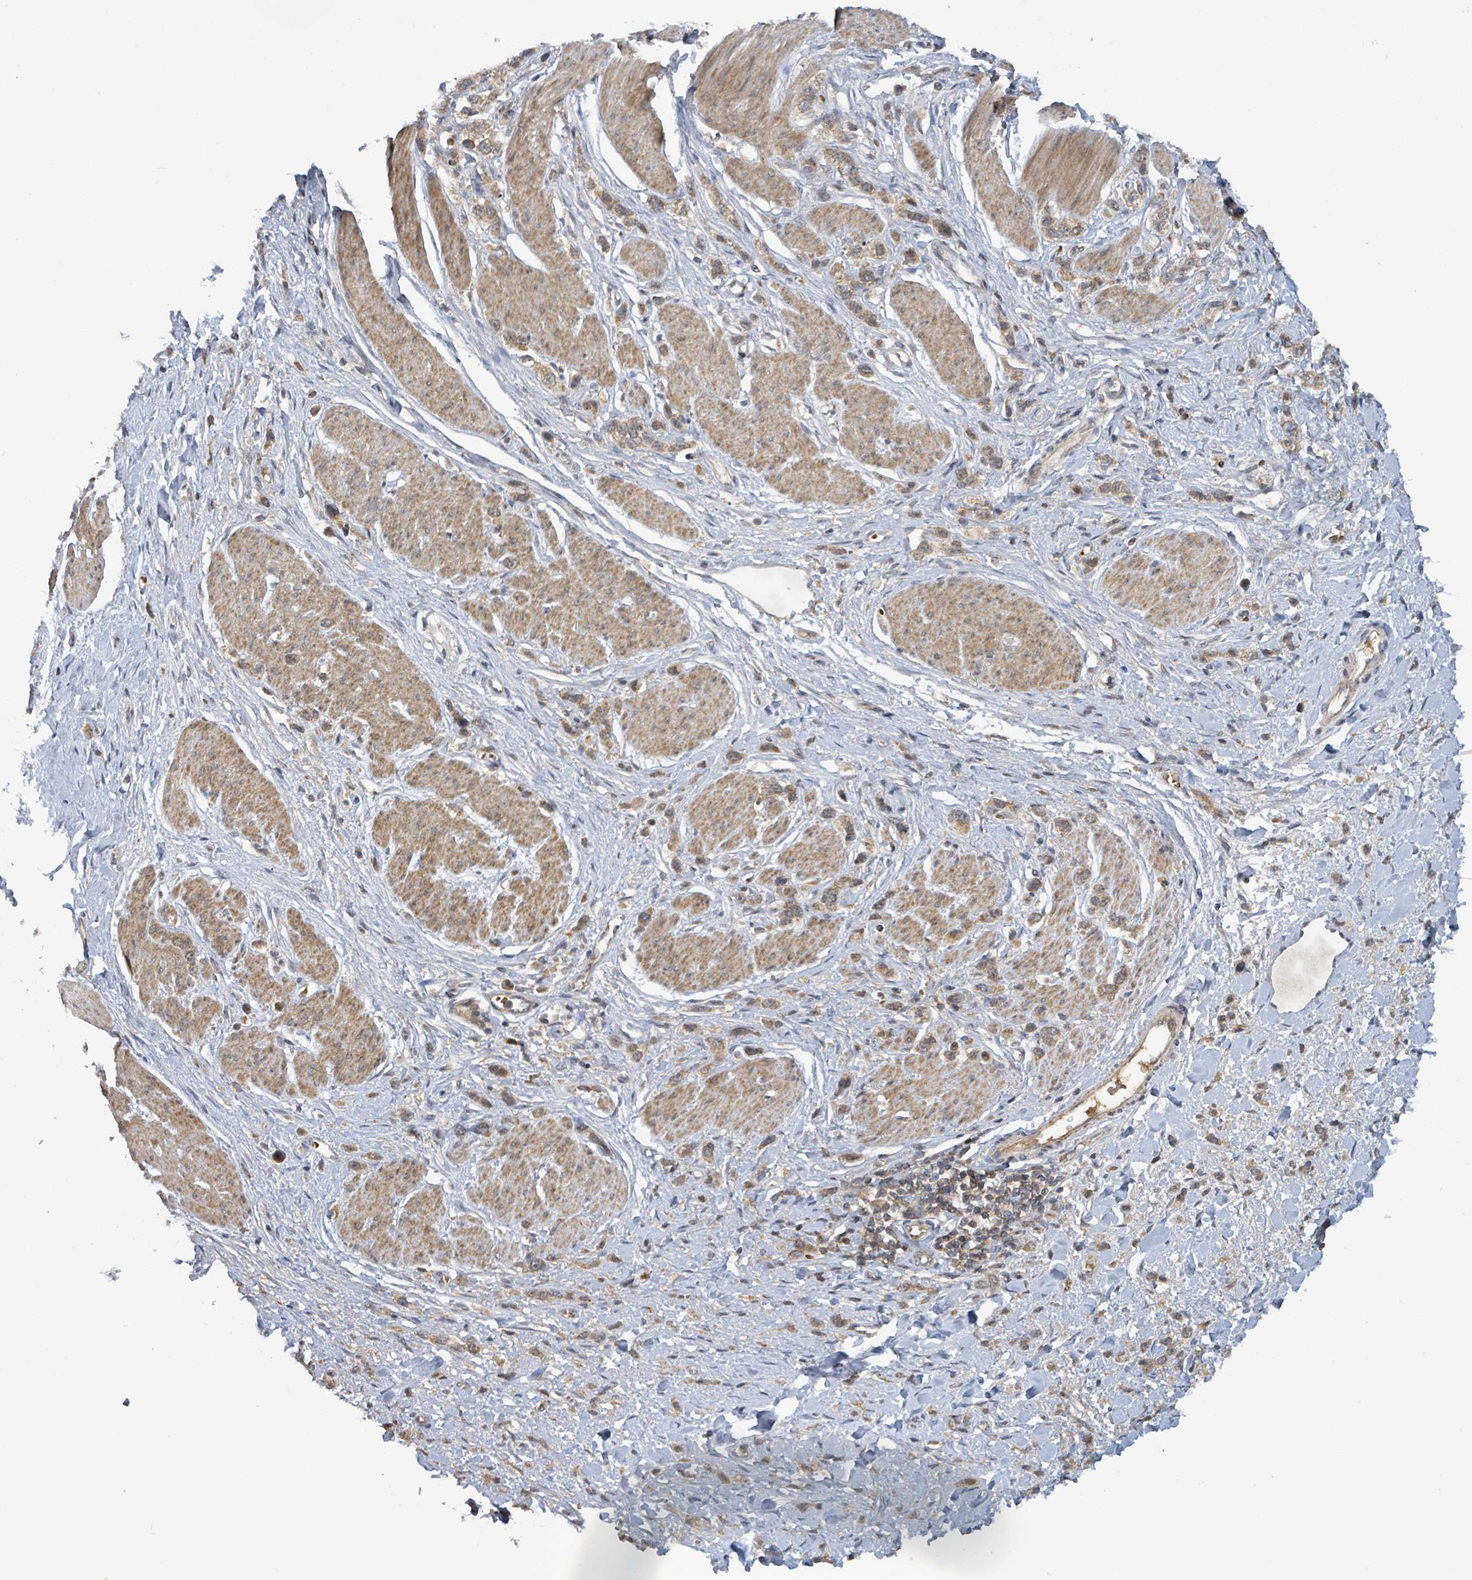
{"staining": {"intensity": "moderate", "quantity": ">75%", "location": "cytoplasmic/membranous"}, "tissue": "stomach cancer", "cell_type": "Tumor cells", "image_type": "cancer", "snomed": [{"axis": "morphology", "description": "Adenocarcinoma, NOS"}, {"axis": "topography", "description": "Stomach"}], "caption": "There is medium levels of moderate cytoplasmic/membranous expression in tumor cells of stomach cancer, as demonstrated by immunohistochemical staining (brown color).", "gene": "ITGA11", "patient": {"sex": "female", "age": 65}}